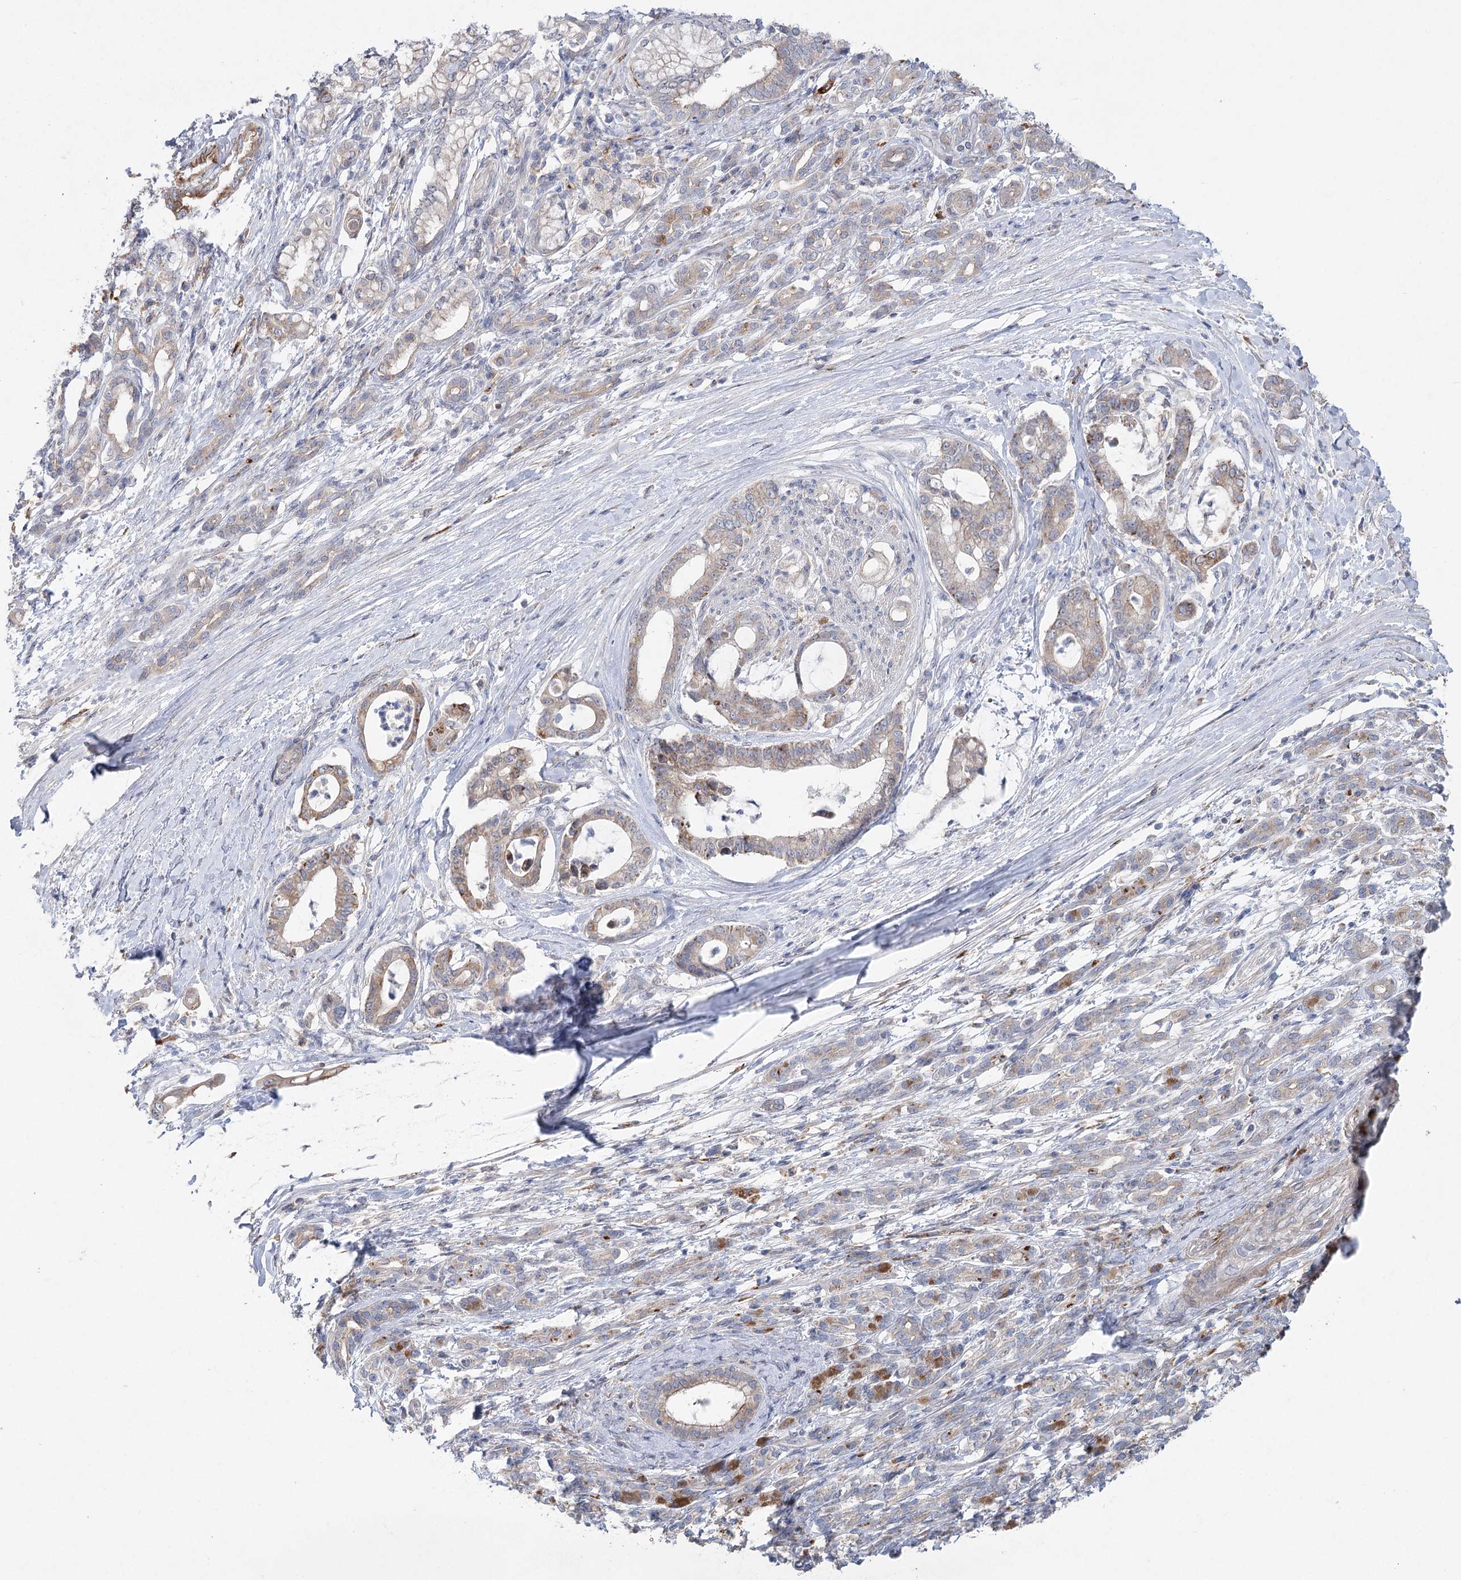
{"staining": {"intensity": "weak", "quantity": "25%-75%", "location": "cytoplasmic/membranous"}, "tissue": "pancreatic cancer", "cell_type": "Tumor cells", "image_type": "cancer", "snomed": [{"axis": "morphology", "description": "Adenocarcinoma, NOS"}, {"axis": "topography", "description": "Pancreas"}], "caption": "A high-resolution photomicrograph shows IHC staining of pancreatic adenocarcinoma, which displays weak cytoplasmic/membranous staining in about 25%-75% of tumor cells.", "gene": "SCN11A", "patient": {"sex": "female", "age": 55}}